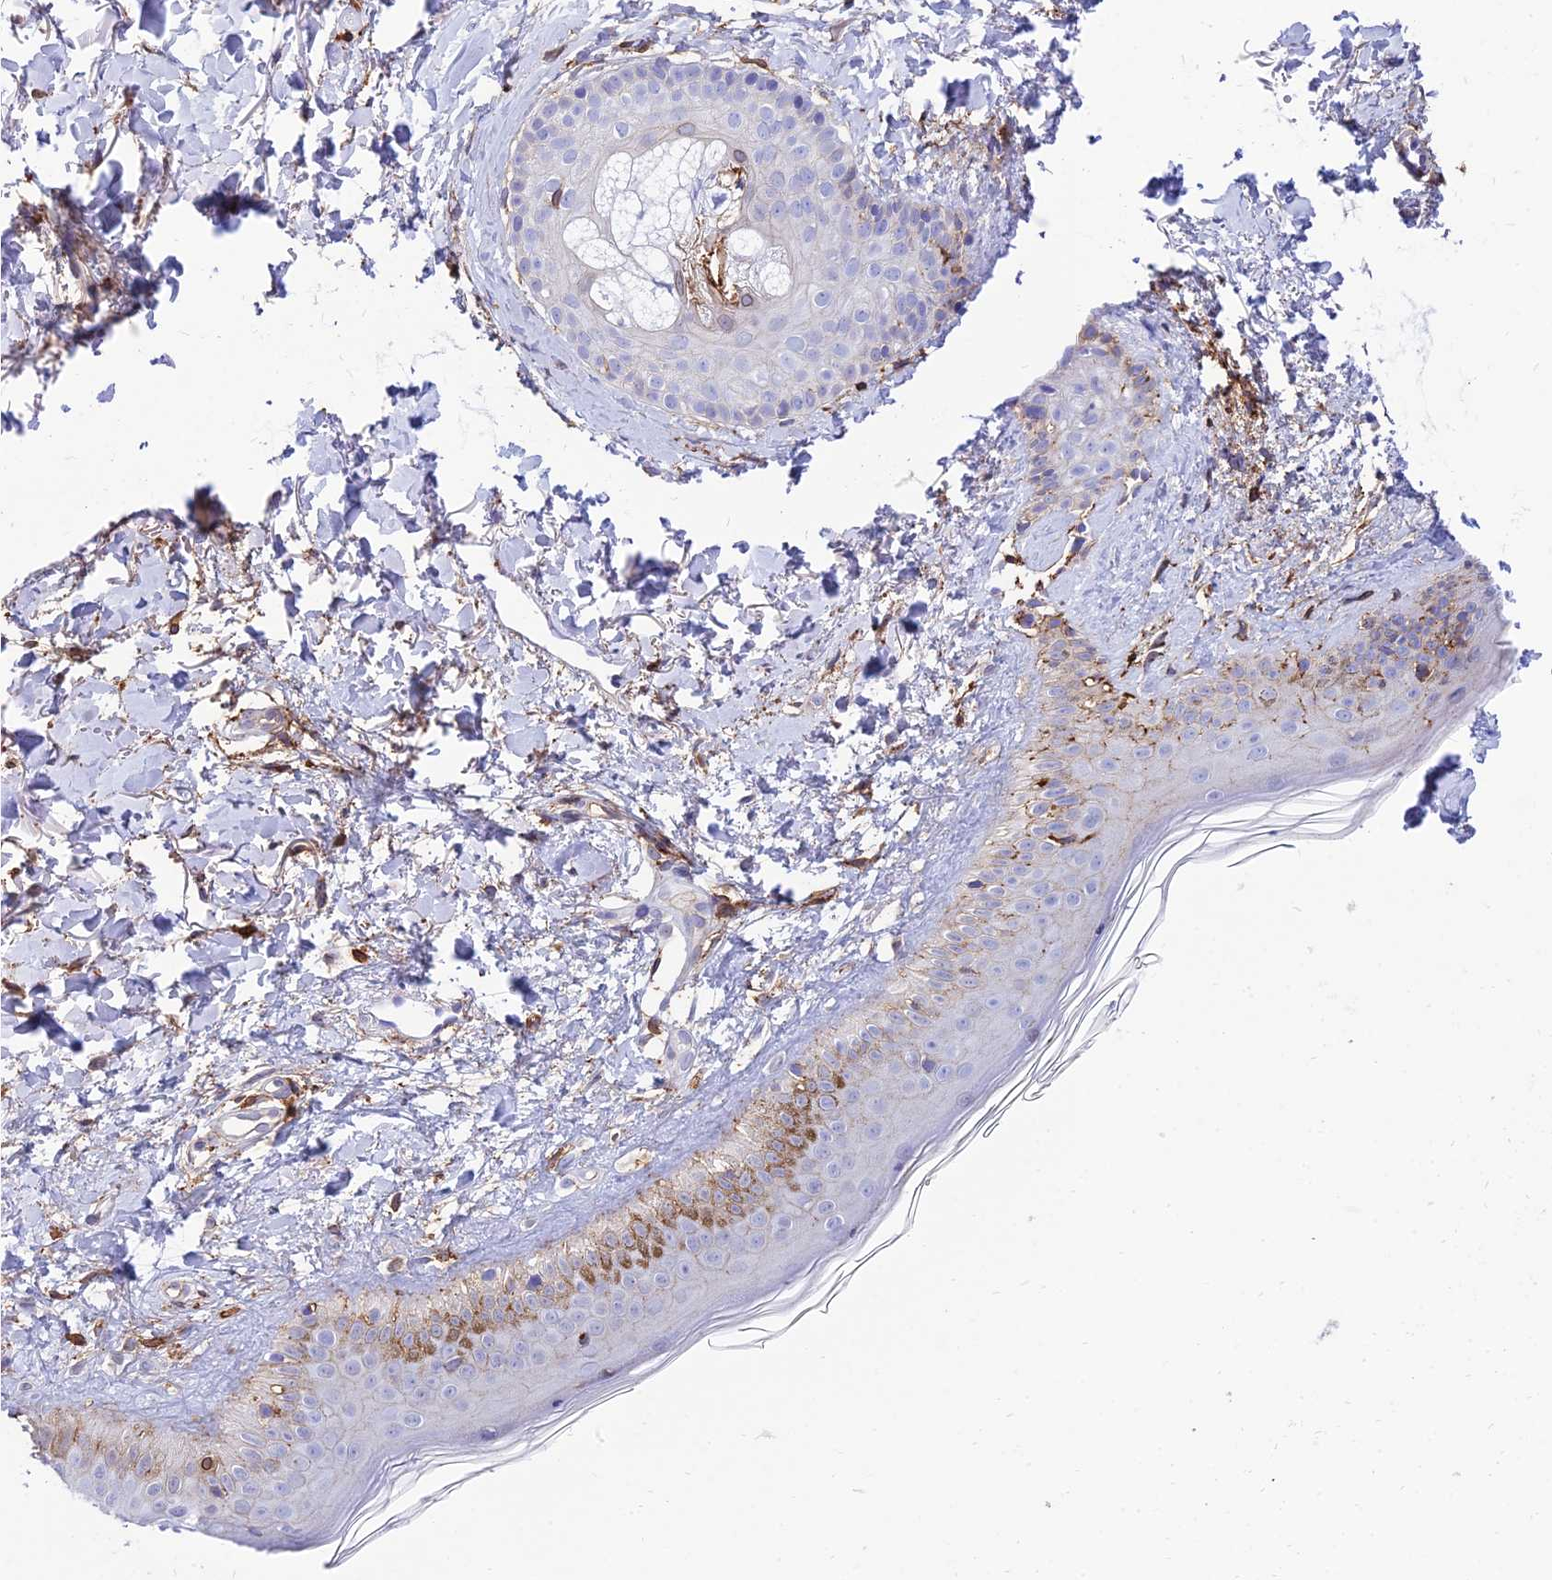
{"staining": {"intensity": "moderate", "quantity": ">75%", "location": "cytoplasmic/membranous"}, "tissue": "skin", "cell_type": "Fibroblasts", "image_type": "normal", "snomed": [{"axis": "morphology", "description": "Normal tissue, NOS"}, {"axis": "topography", "description": "Skin"}], "caption": "Skin was stained to show a protein in brown. There is medium levels of moderate cytoplasmic/membranous positivity in about >75% of fibroblasts. (DAB = brown stain, brightfield microscopy at high magnification).", "gene": "SREK1IP1", "patient": {"sex": "female", "age": 58}}